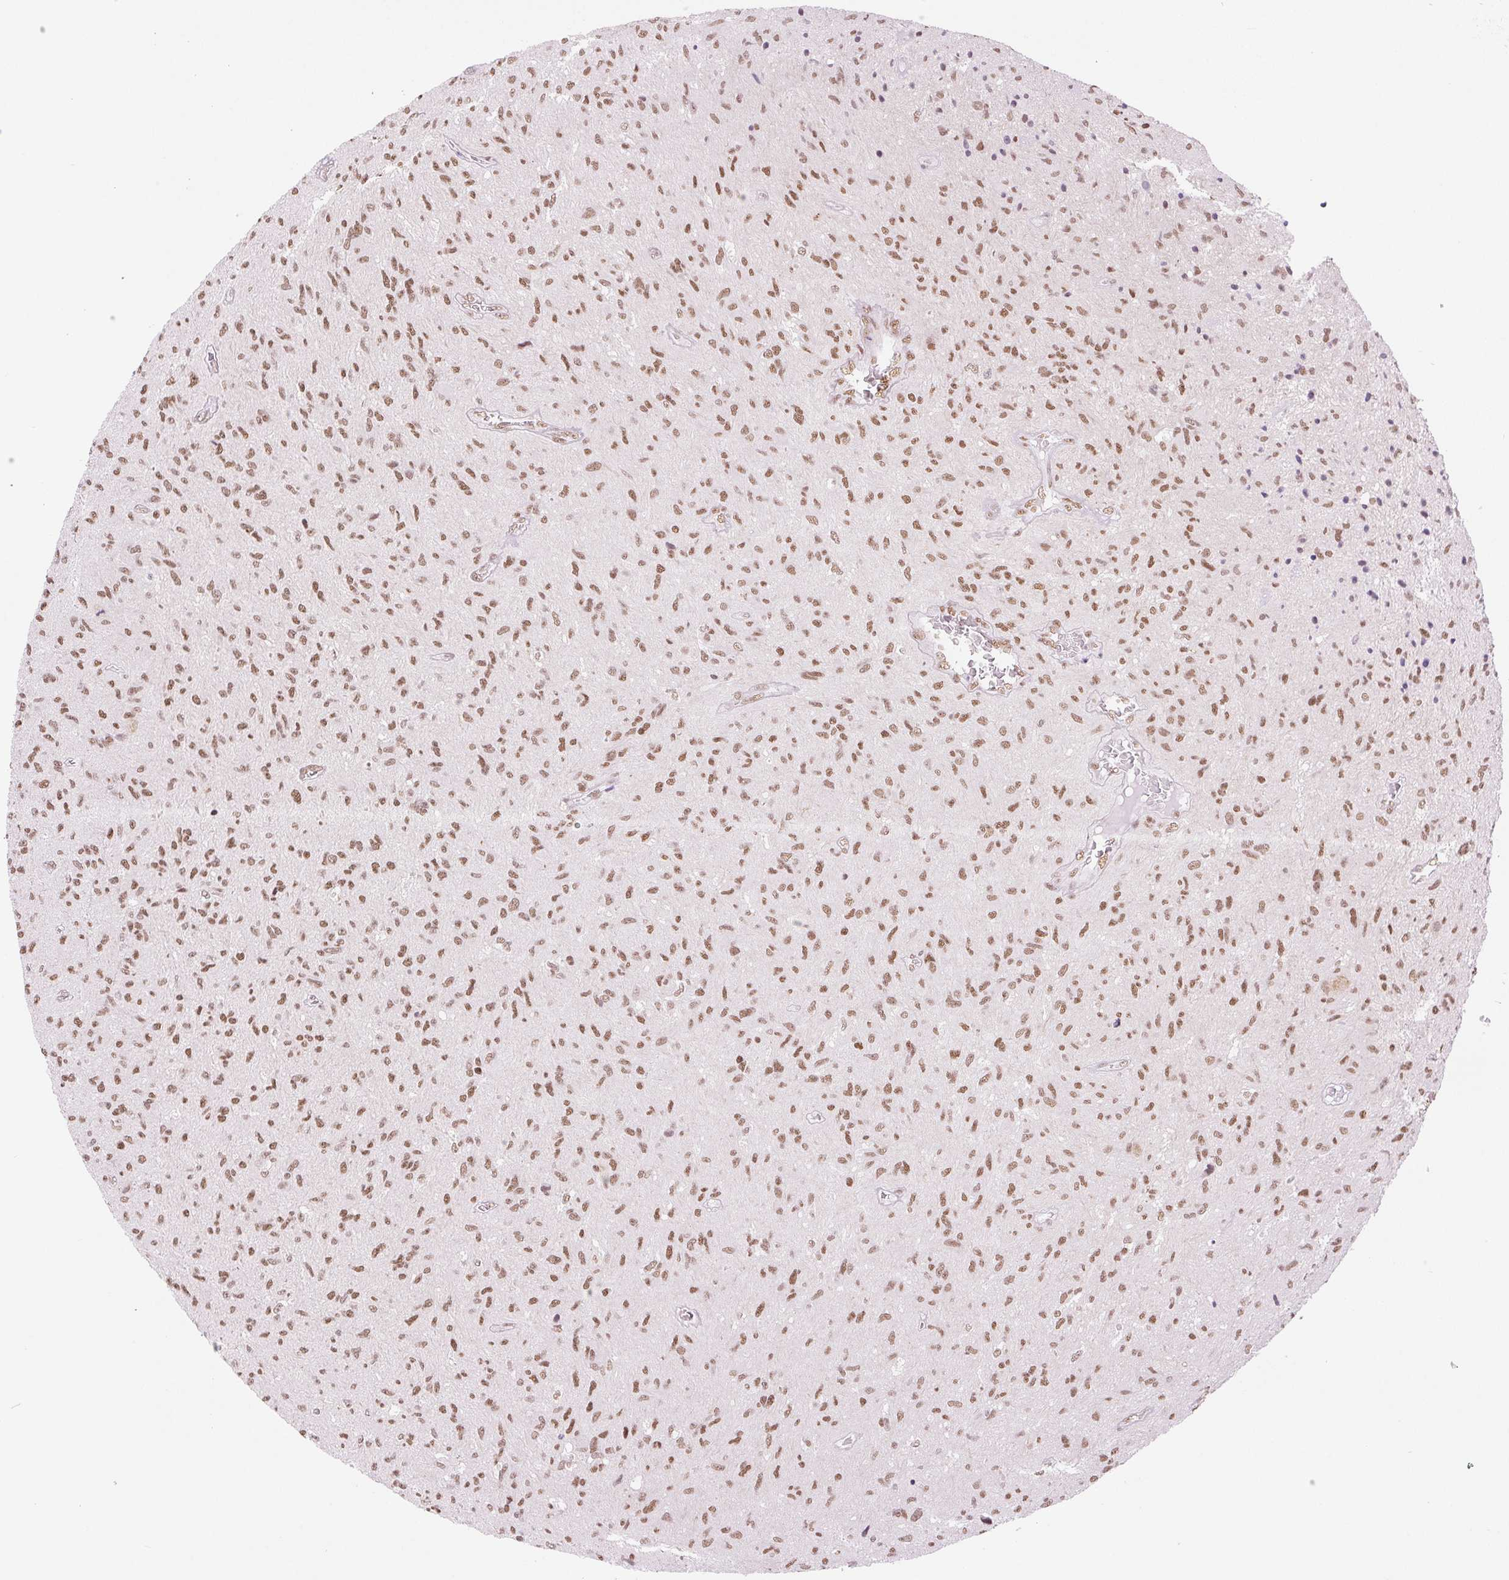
{"staining": {"intensity": "moderate", "quantity": ">75%", "location": "nuclear"}, "tissue": "glioma", "cell_type": "Tumor cells", "image_type": "cancer", "snomed": [{"axis": "morphology", "description": "Glioma, malignant, High grade"}, {"axis": "topography", "description": "Brain"}], "caption": "Moderate nuclear expression for a protein is present in approximately >75% of tumor cells of high-grade glioma (malignant) using immunohistochemistry (IHC).", "gene": "ZFR2", "patient": {"sex": "male", "age": 54}}